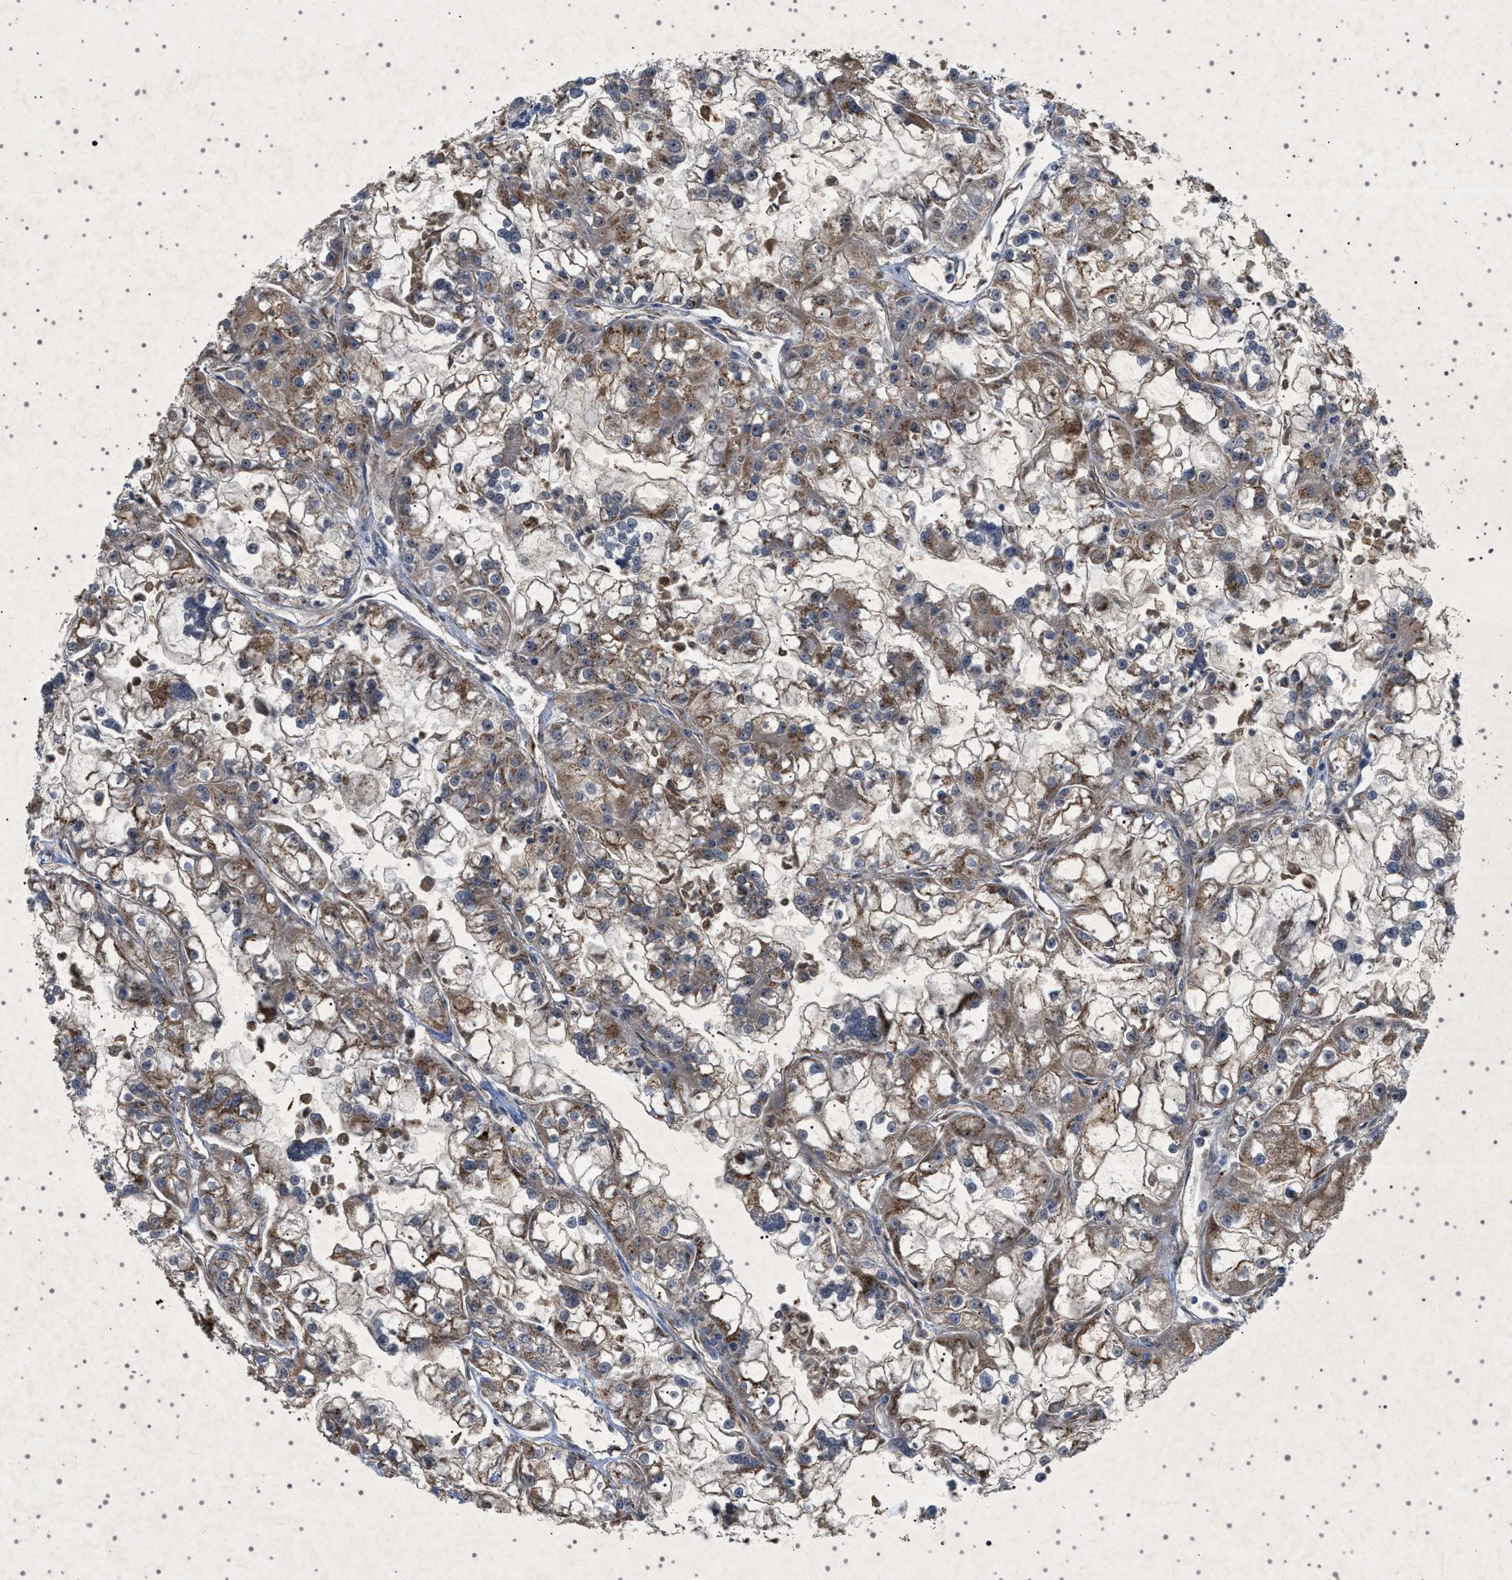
{"staining": {"intensity": "moderate", "quantity": ">75%", "location": "cytoplasmic/membranous"}, "tissue": "renal cancer", "cell_type": "Tumor cells", "image_type": "cancer", "snomed": [{"axis": "morphology", "description": "Adenocarcinoma, NOS"}, {"axis": "topography", "description": "Kidney"}], "caption": "Immunohistochemistry (IHC) histopathology image of renal cancer (adenocarcinoma) stained for a protein (brown), which displays medium levels of moderate cytoplasmic/membranous staining in approximately >75% of tumor cells.", "gene": "CCDC186", "patient": {"sex": "female", "age": 52}}